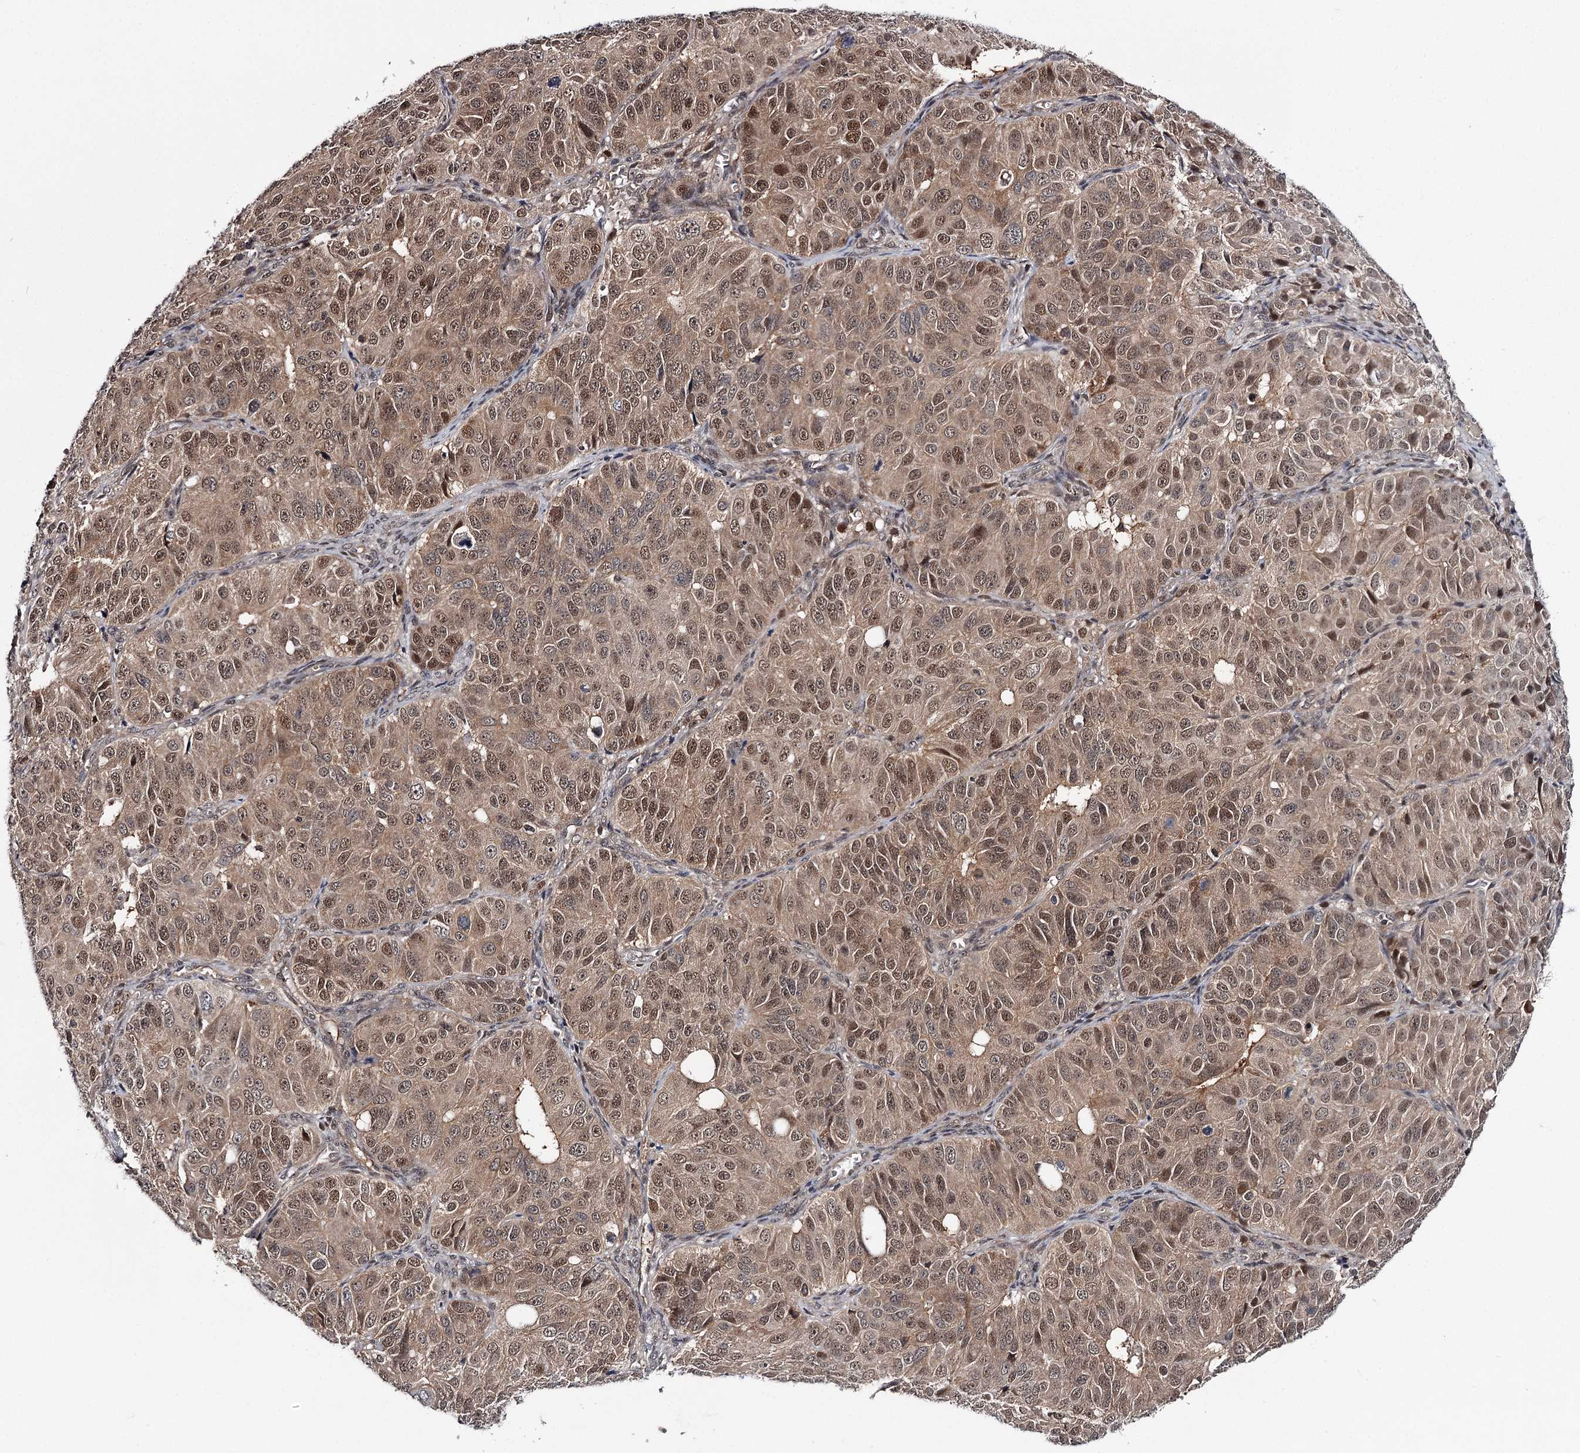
{"staining": {"intensity": "moderate", "quantity": ">75%", "location": "cytoplasmic/membranous,nuclear"}, "tissue": "ovarian cancer", "cell_type": "Tumor cells", "image_type": "cancer", "snomed": [{"axis": "morphology", "description": "Carcinoma, endometroid"}, {"axis": "topography", "description": "Ovary"}], "caption": "Brown immunohistochemical staining in human ovarian cancer exhibits moderate cytoplasmic/membranous and nuclear staining in approximately >75% of tumor cells.", "gene": "GTSF1", "patient": {"sex": "female", "age": 51}}